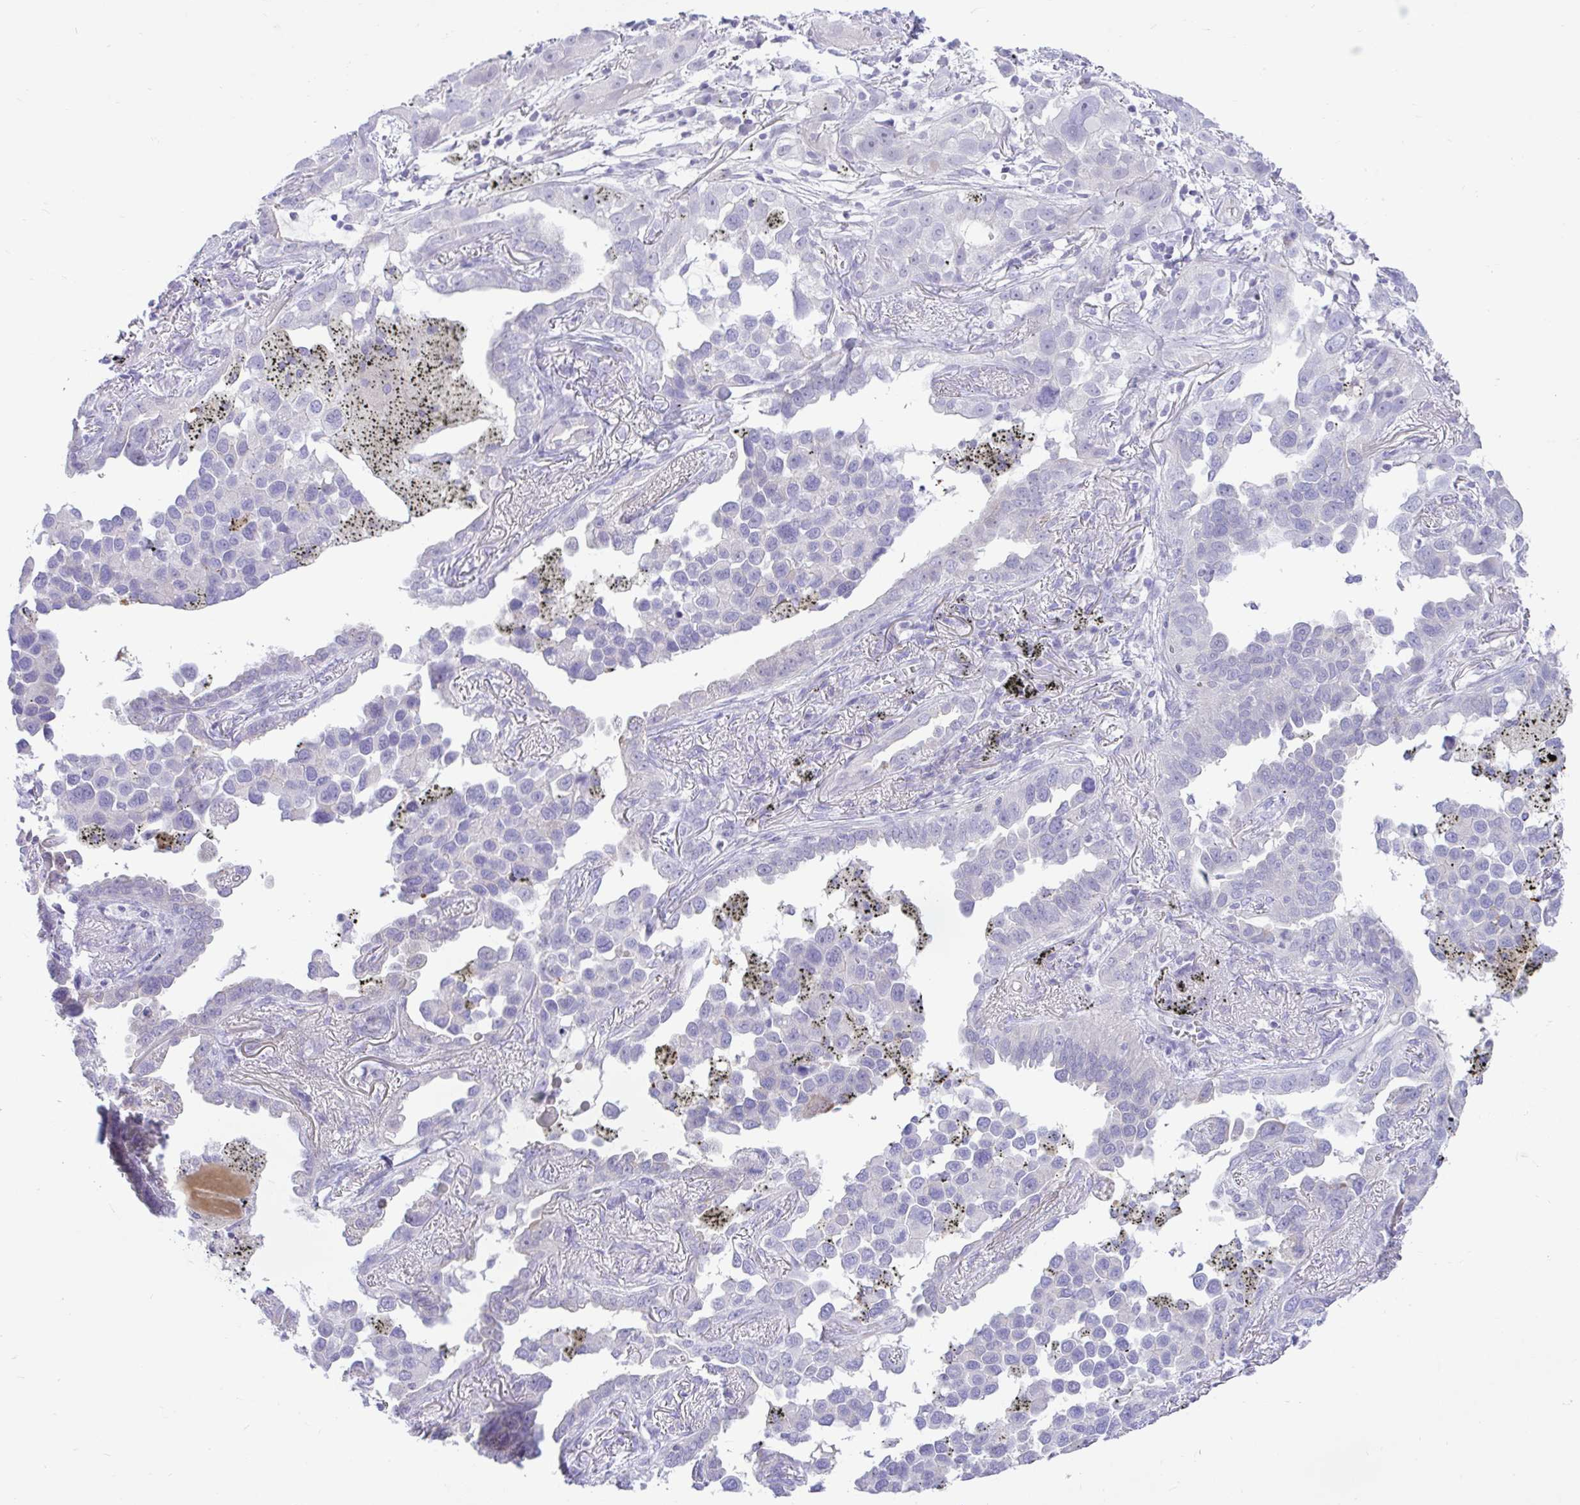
{"staining": {"intensity": "negative", "quantity": "none", "location": "none"}, "tissue": "lung cancer", "cell_type": "Tumor cells", "image_type": "cancer", "snomed": [{"axis": "morphology", "description": "Adenocarcinoma, NOS"}, {"axis": "topography", "description": "Lung"}], "caption": "DAB immunohistochemical staining of human adenocarcinoma (lung) exhibits no significant expression in tumor cells.", "gene": "ZNF101", "patient": {"sex": "male", "age": 67}}